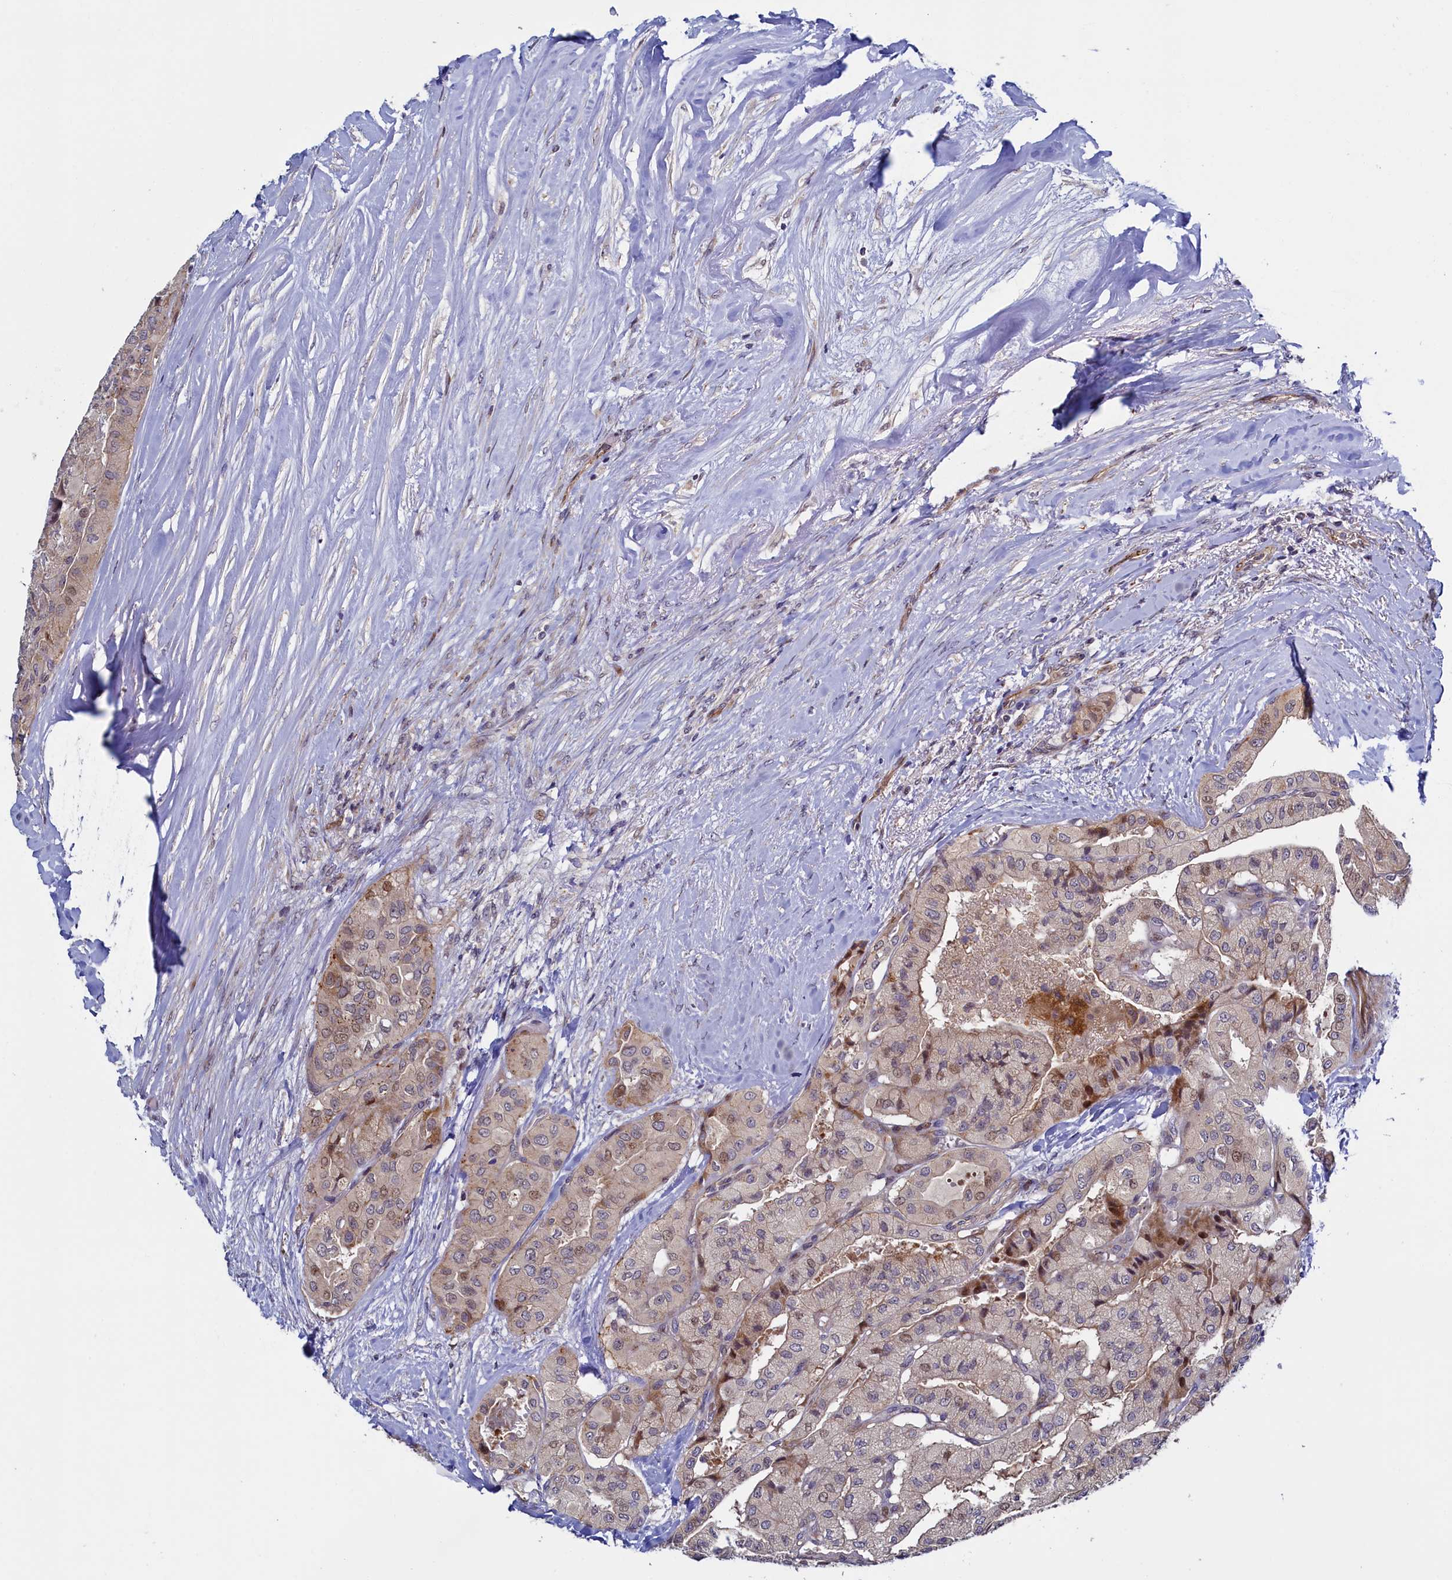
{"staining": {"intensity": "weak", "quantity": "25%-75%", "location": "cytoplasmic/membranous,nuclear"}, "tissue": "thyroid cancer", "cell_type": "Tumor cells", "image_type": "cancer", "snomed": [{"axis": "morphology", "description": "Papillary adenocarcinoma, NOS"}, {"axis": "topography", "description": "Thyroid gland"}], "caption": "IHC photomicrograph of neoplastic tissue: human papillary adenocarcinoma (thyroid) stained using immunohistochemistry (IHC) exhibits low levels of weak protein expression localized specifically in the cytoplasmic/membranous and nuclear of tumor cells, appearing as a cytoplasmic/membranous and nuclear brown color.", "gene": "PIK3C3", "patient": {"sex": "female", "age": 59}}